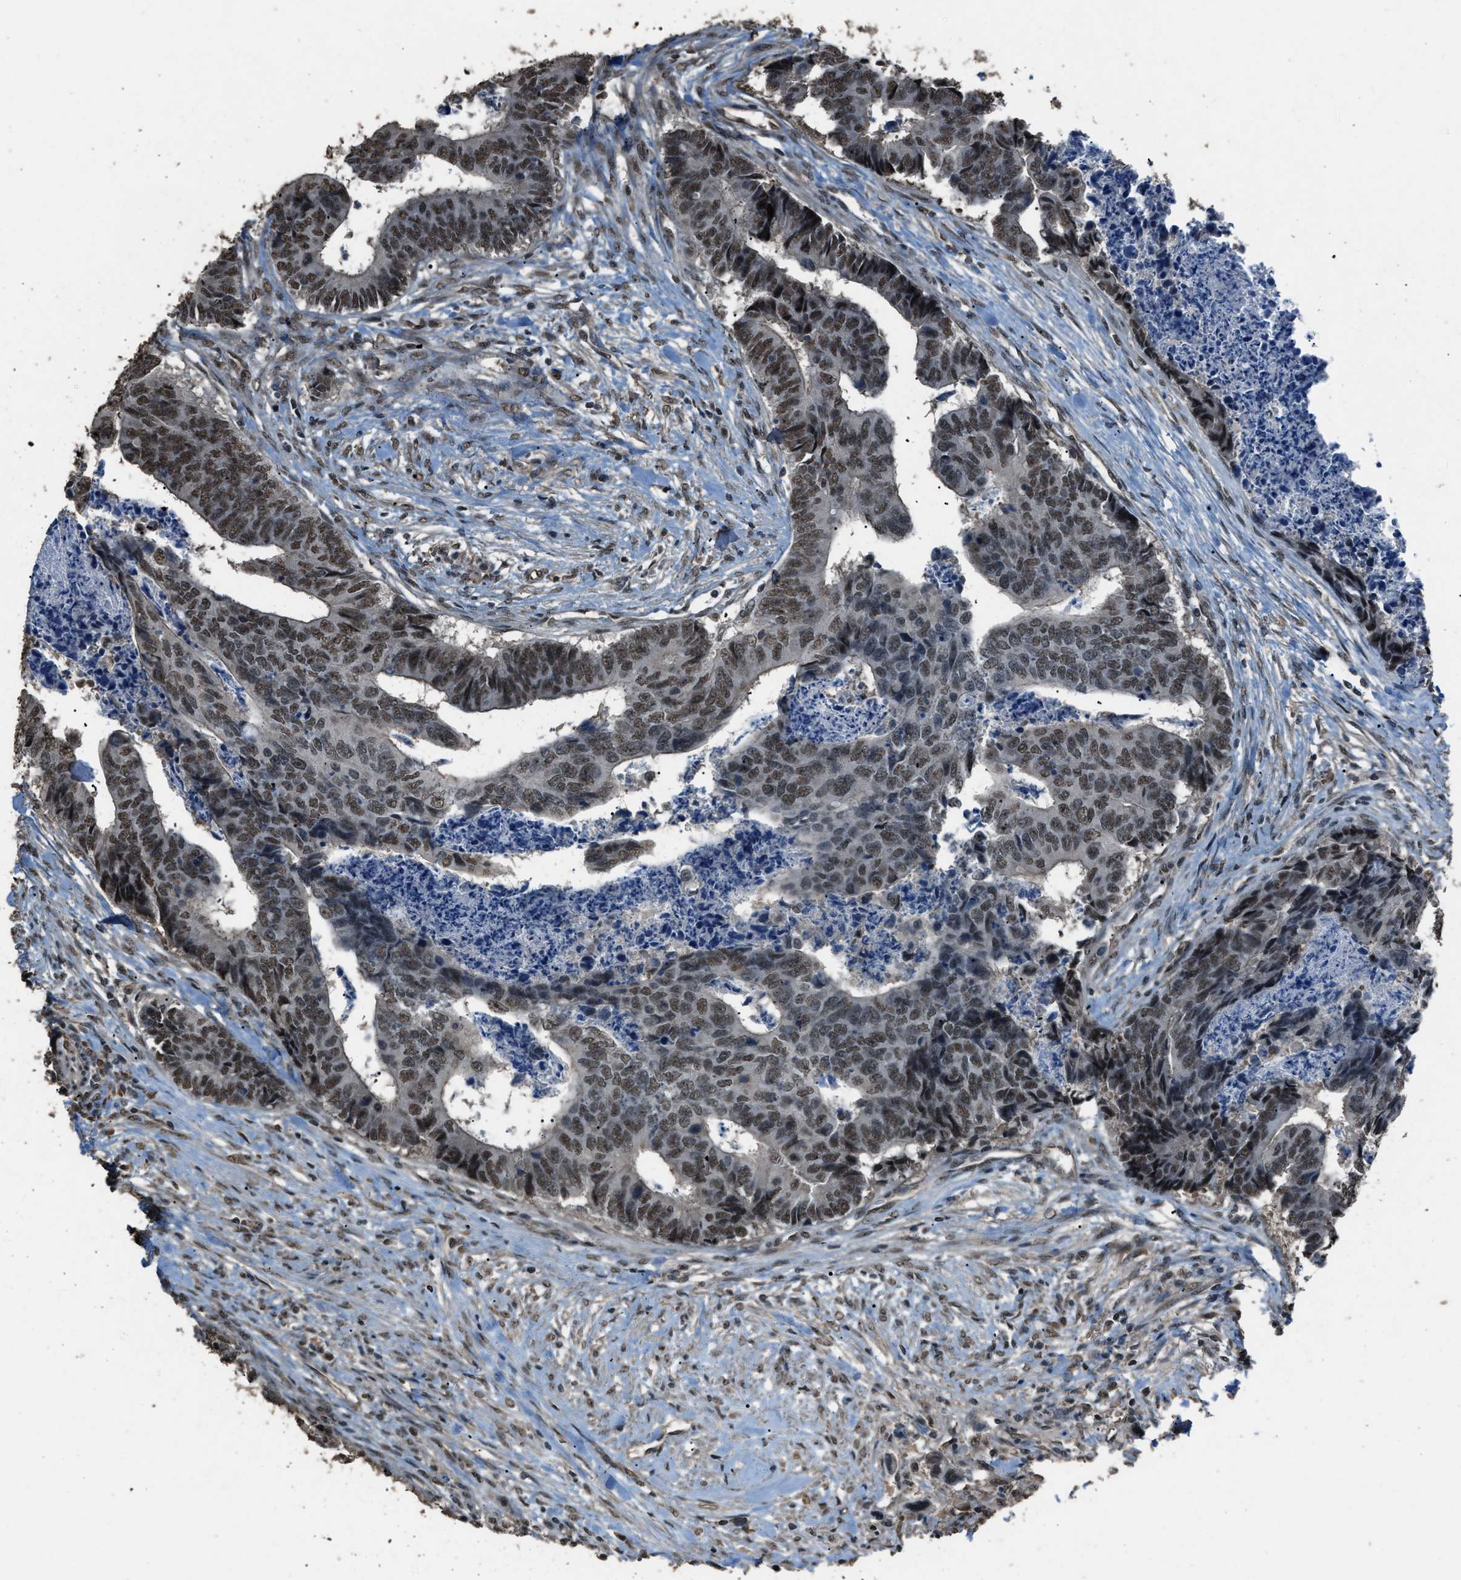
{"staining": {"intensity": "moderate", "quantity": ">75%", "location": "nuclear"}, "tissue": "colorectal cancer", "cell_type": "Tumor cells", "image_type": "cancer", "snomed": [{"axis": "morphology", "description": "Adenocarcinoma, NOS"}, {"axis": "topography", "description": "Rectum"}], "caption": "Colorectal adenocarcinoma tissue displays moderate nuclear staining in about >75% of tumor cells, visualized by immunohistochemistry.", "gene": "SERTAD2", "patient": {"sex": "male", "age": 84}}